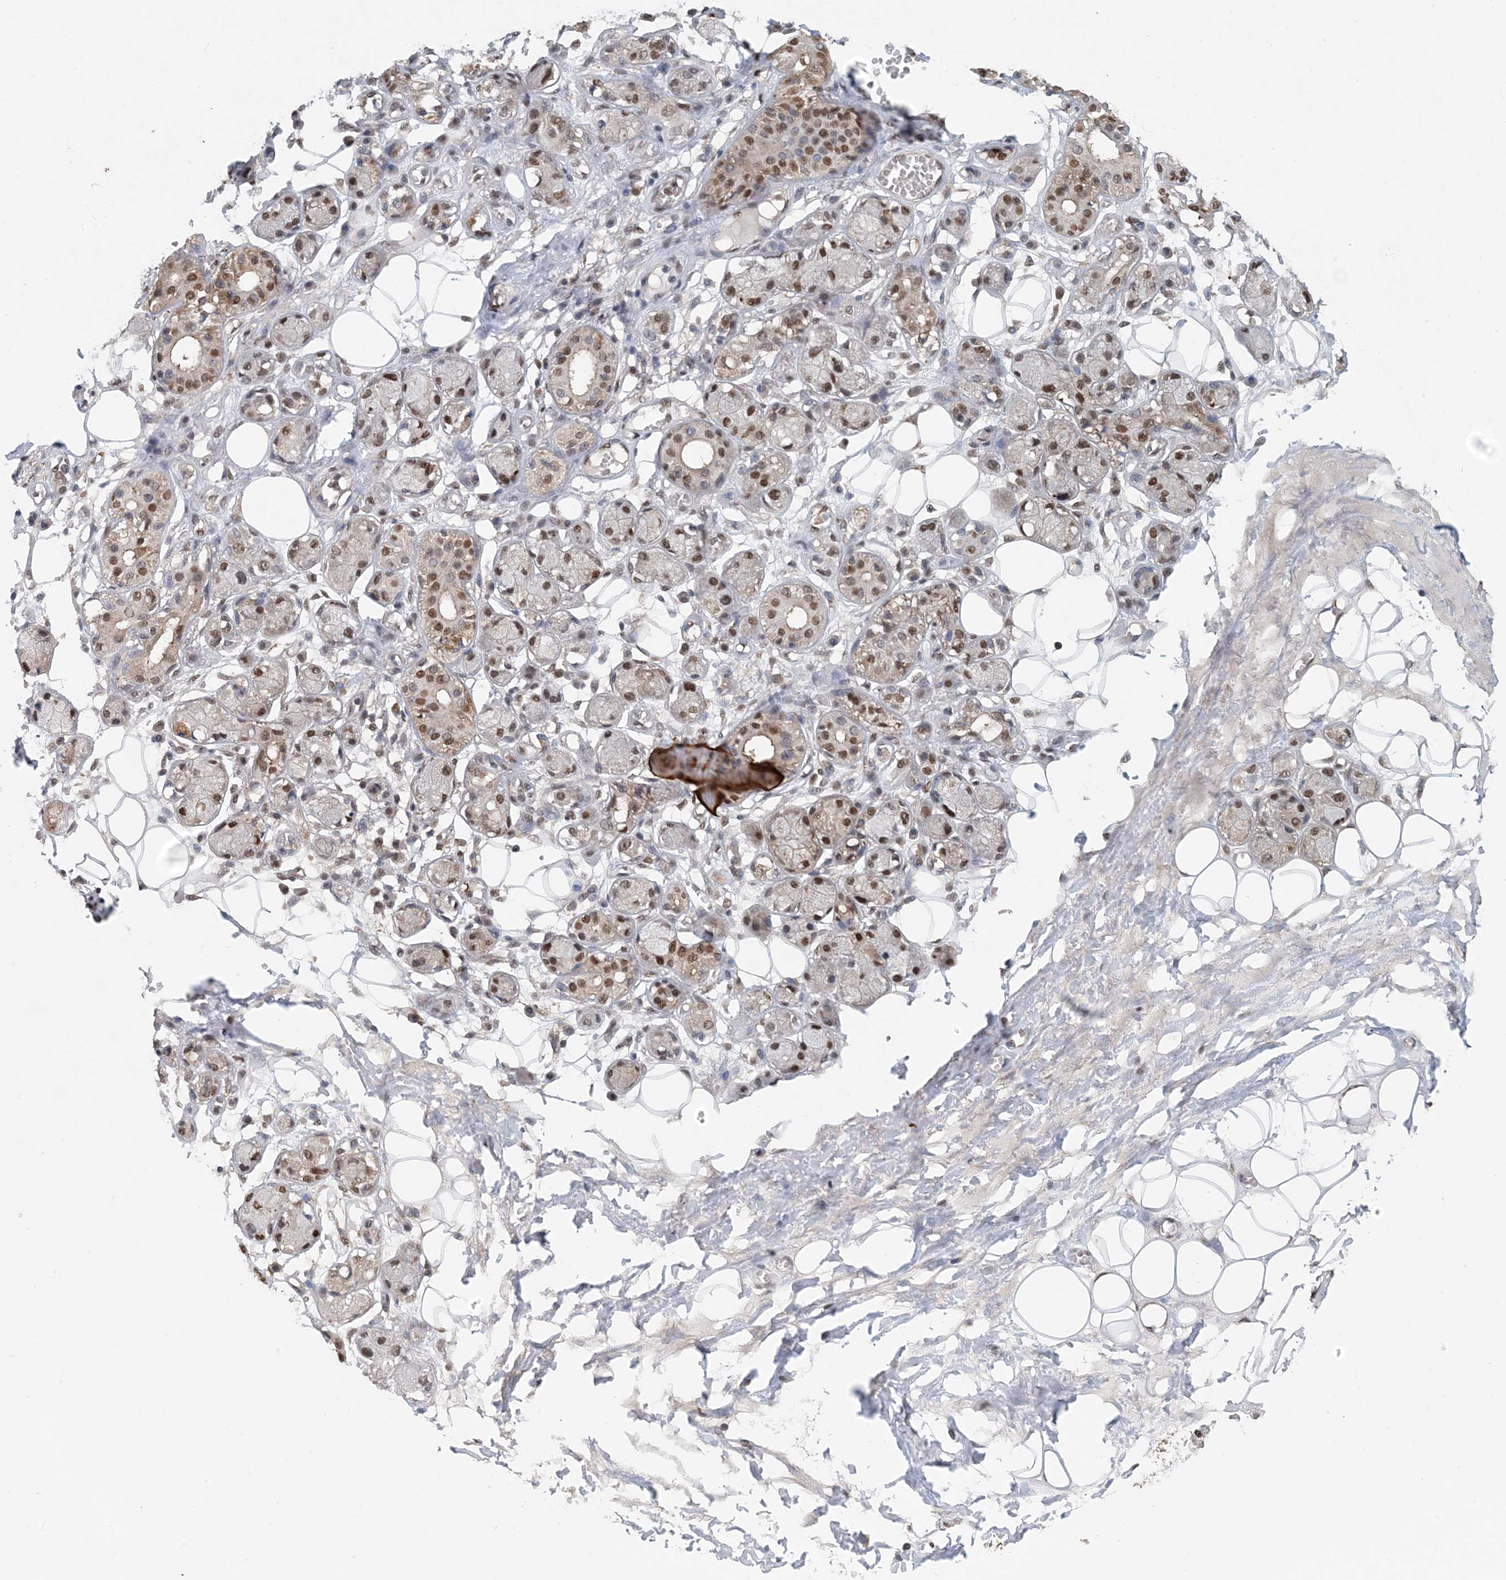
{"staining": {"intensity": "negative", "quantity": "none", "location": "none"}, "tissue": "adipose tissue", "cell_type": "Adipocytes", "image_type": "normal", "snomed": [{"axis": "morphology", "description": "Normal tissue, NOS"}, {"axis": "morphology", "description": "Inflammation, NOS"}, {"axis": "topography", "description": "Salivary gland"}, {"axis": "topography", "description": "Peripheral nerve tissue"}], "caption": "A high-resolution histopathology image shows immunohistochemistry (IHC) staining of normal adipose tissue, which reveals no significant expression in adipocytes.", "gene": "HIKESHI", "patient": {"sex": "female", "age": 75}}